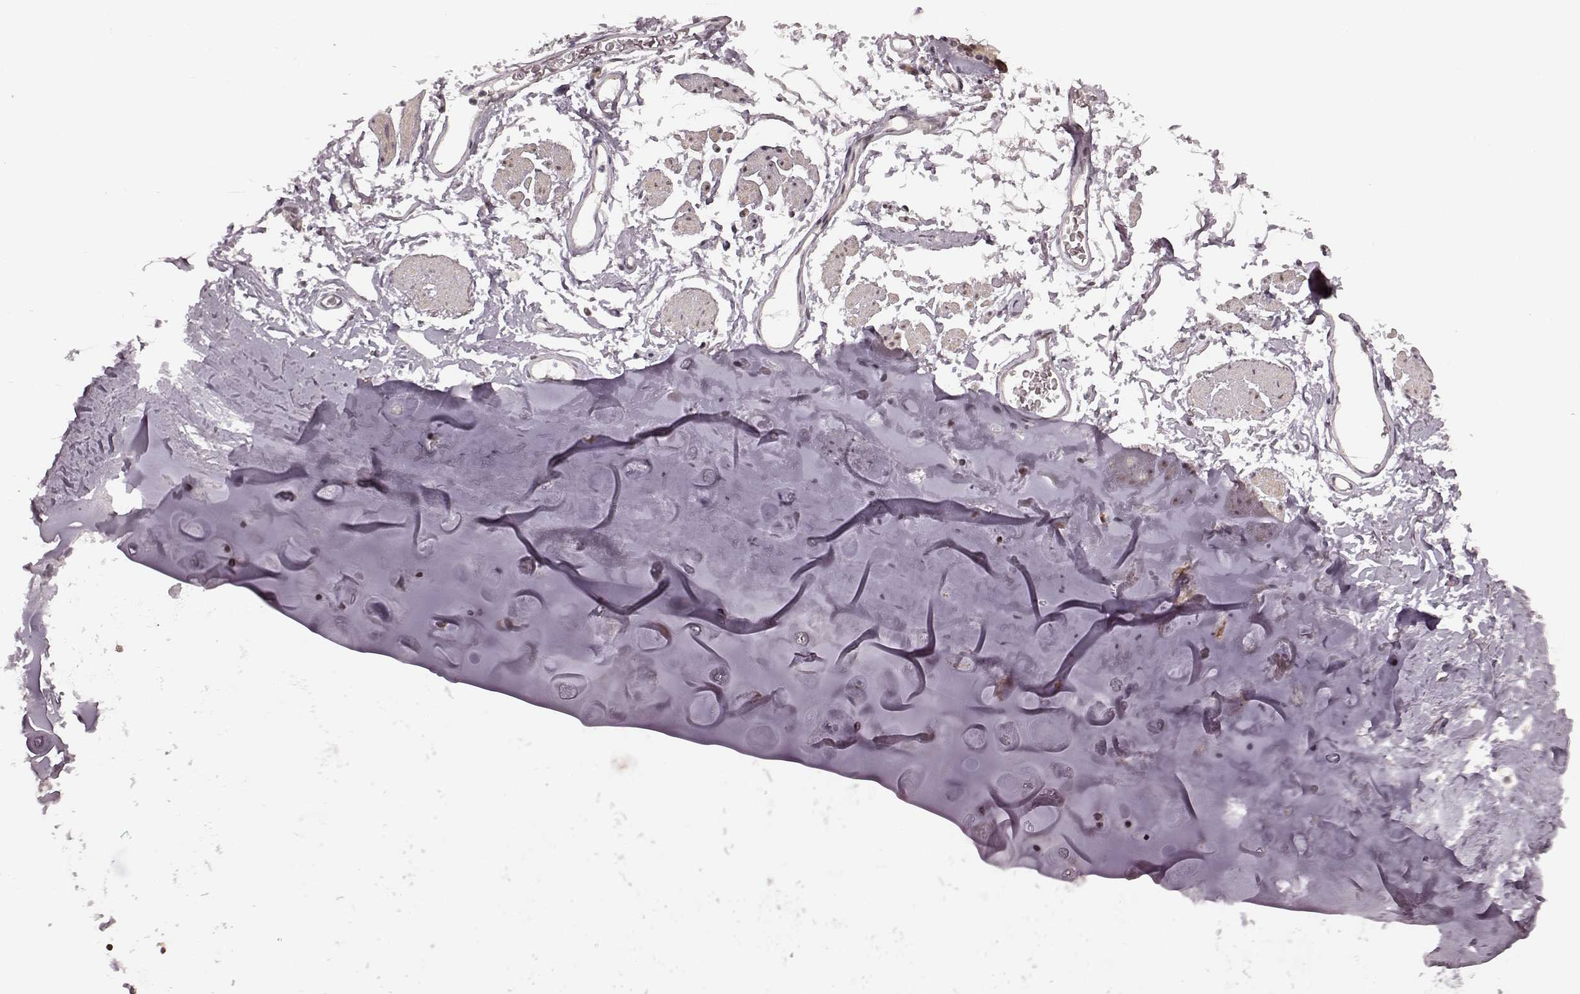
{"staining": {"intensity": "negative", "quantity": "none", "location": "none"}, "tissue": "adipose tissue", "cell_type": "Adipocytes", "image_type": "normal", "snomed": [{"axis": "morphology", "description": "Normal tissue, NOS"}, {"axis": "topography", "description": "Cartilage tissue"}, {"axis": "topography", "description": "Bronchus"}], "caption": "Immunohistochemistry (IHC) histopathology image of benign human adipose tissue stained for a protein (brown), which displays no expression in adipocytes. (Stains: DAB immunohistochemistry (IHC) with hematoxylin counter stain, Microscopy: brightfield microscopy at high magnification).", "gene": "PLCB4", "patient": {"sex": "female", "age": 79}}